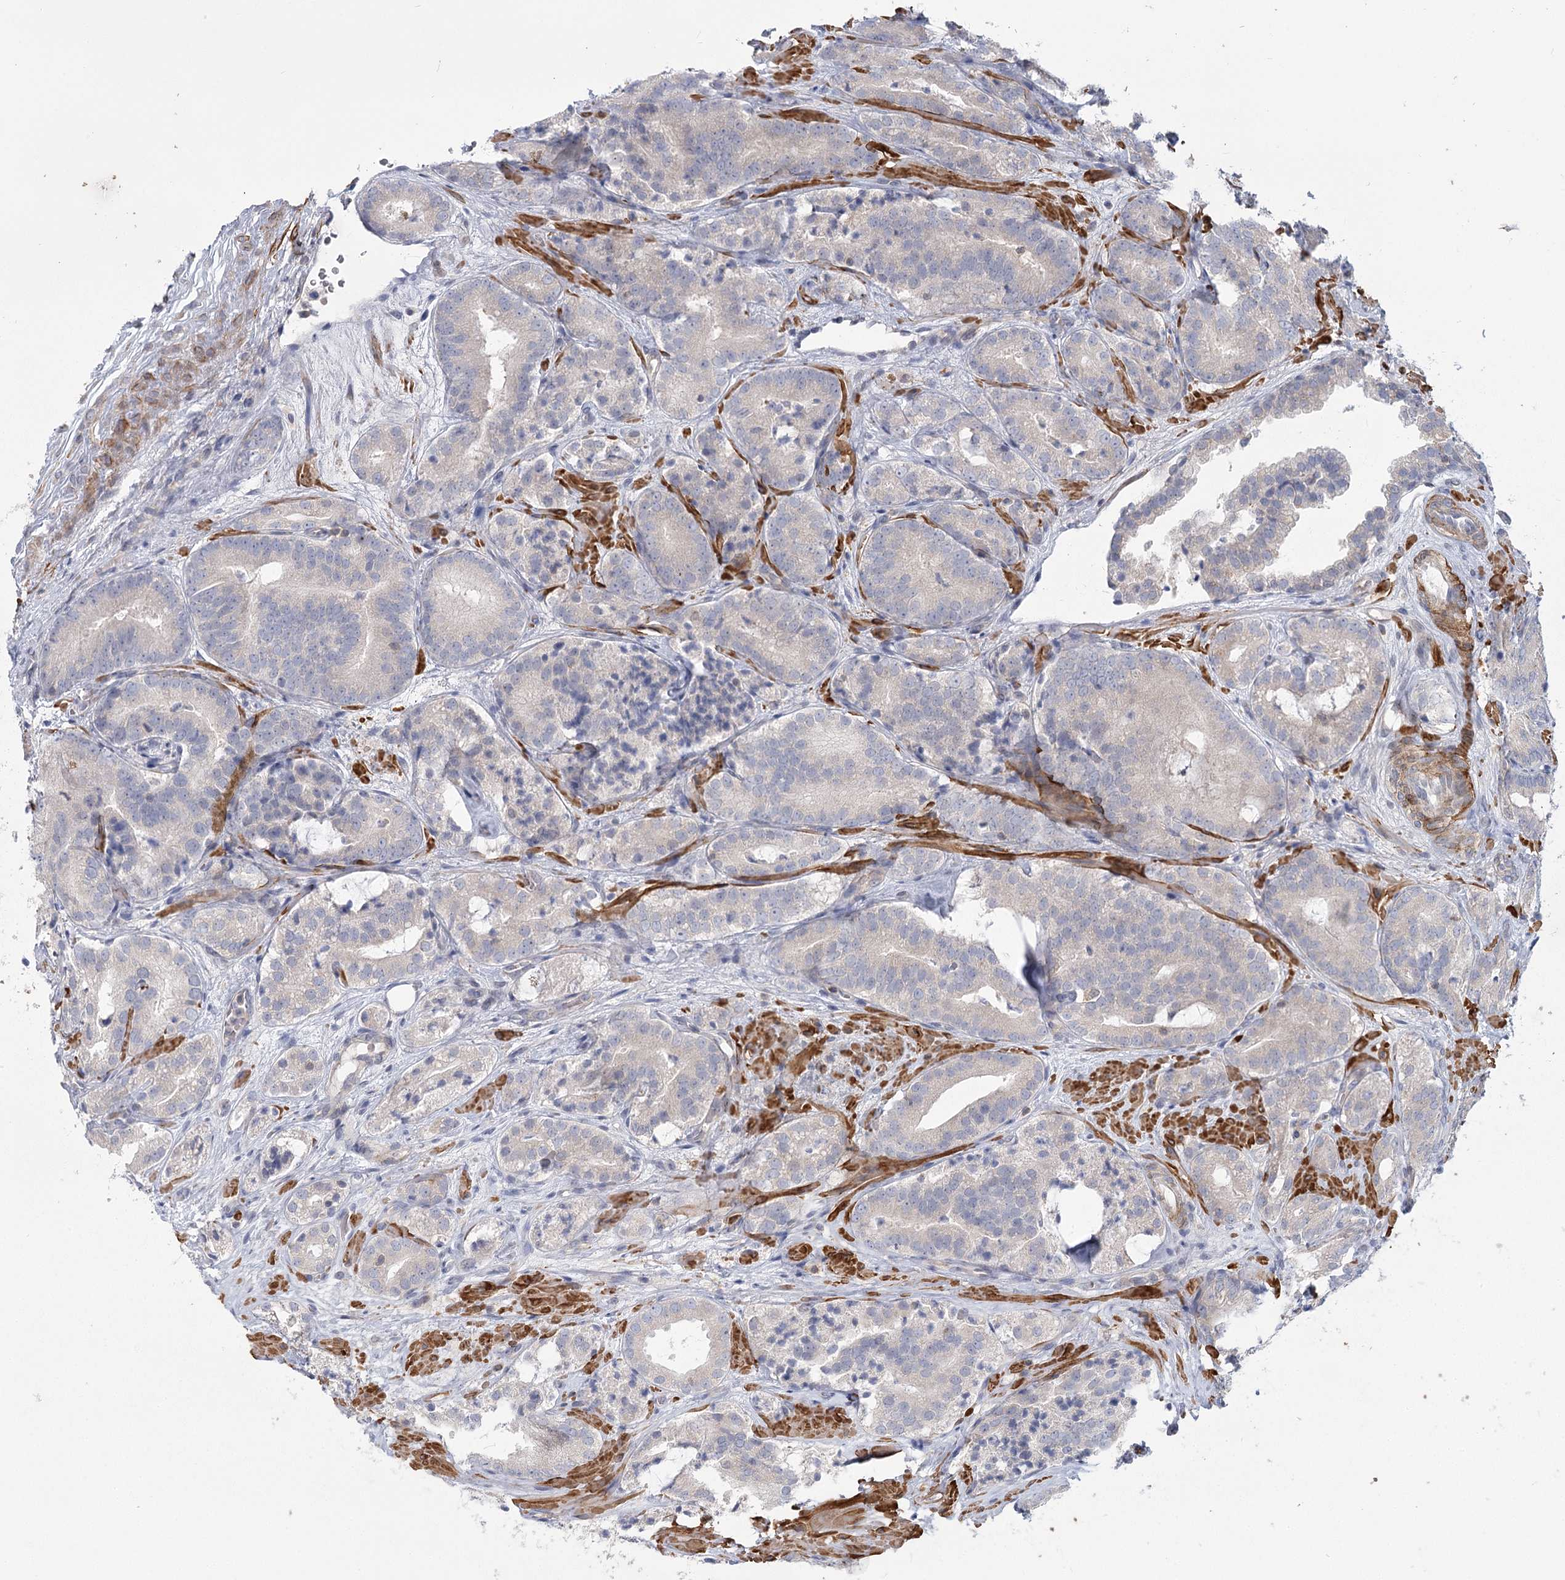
{"staining": {"intensity": "negative", "quantity": "none", "location": "none"}, "tissue": "prostate cancer", "cell_type": "Tumor cells", "image_type": "cancer", "snomed": [{"axis": "morphology", "description": "Adenocarcinoma, High grade"}, {"axis": "topography", "description": "Prostate"}], "caption": "DAB immunohistochemical staining of prostate cancer (high-grade adenocarcinoma) shows no significant positivity in tumor cells.", "gene": "USP11", "patient": {"sex": "male", "age": 57}}